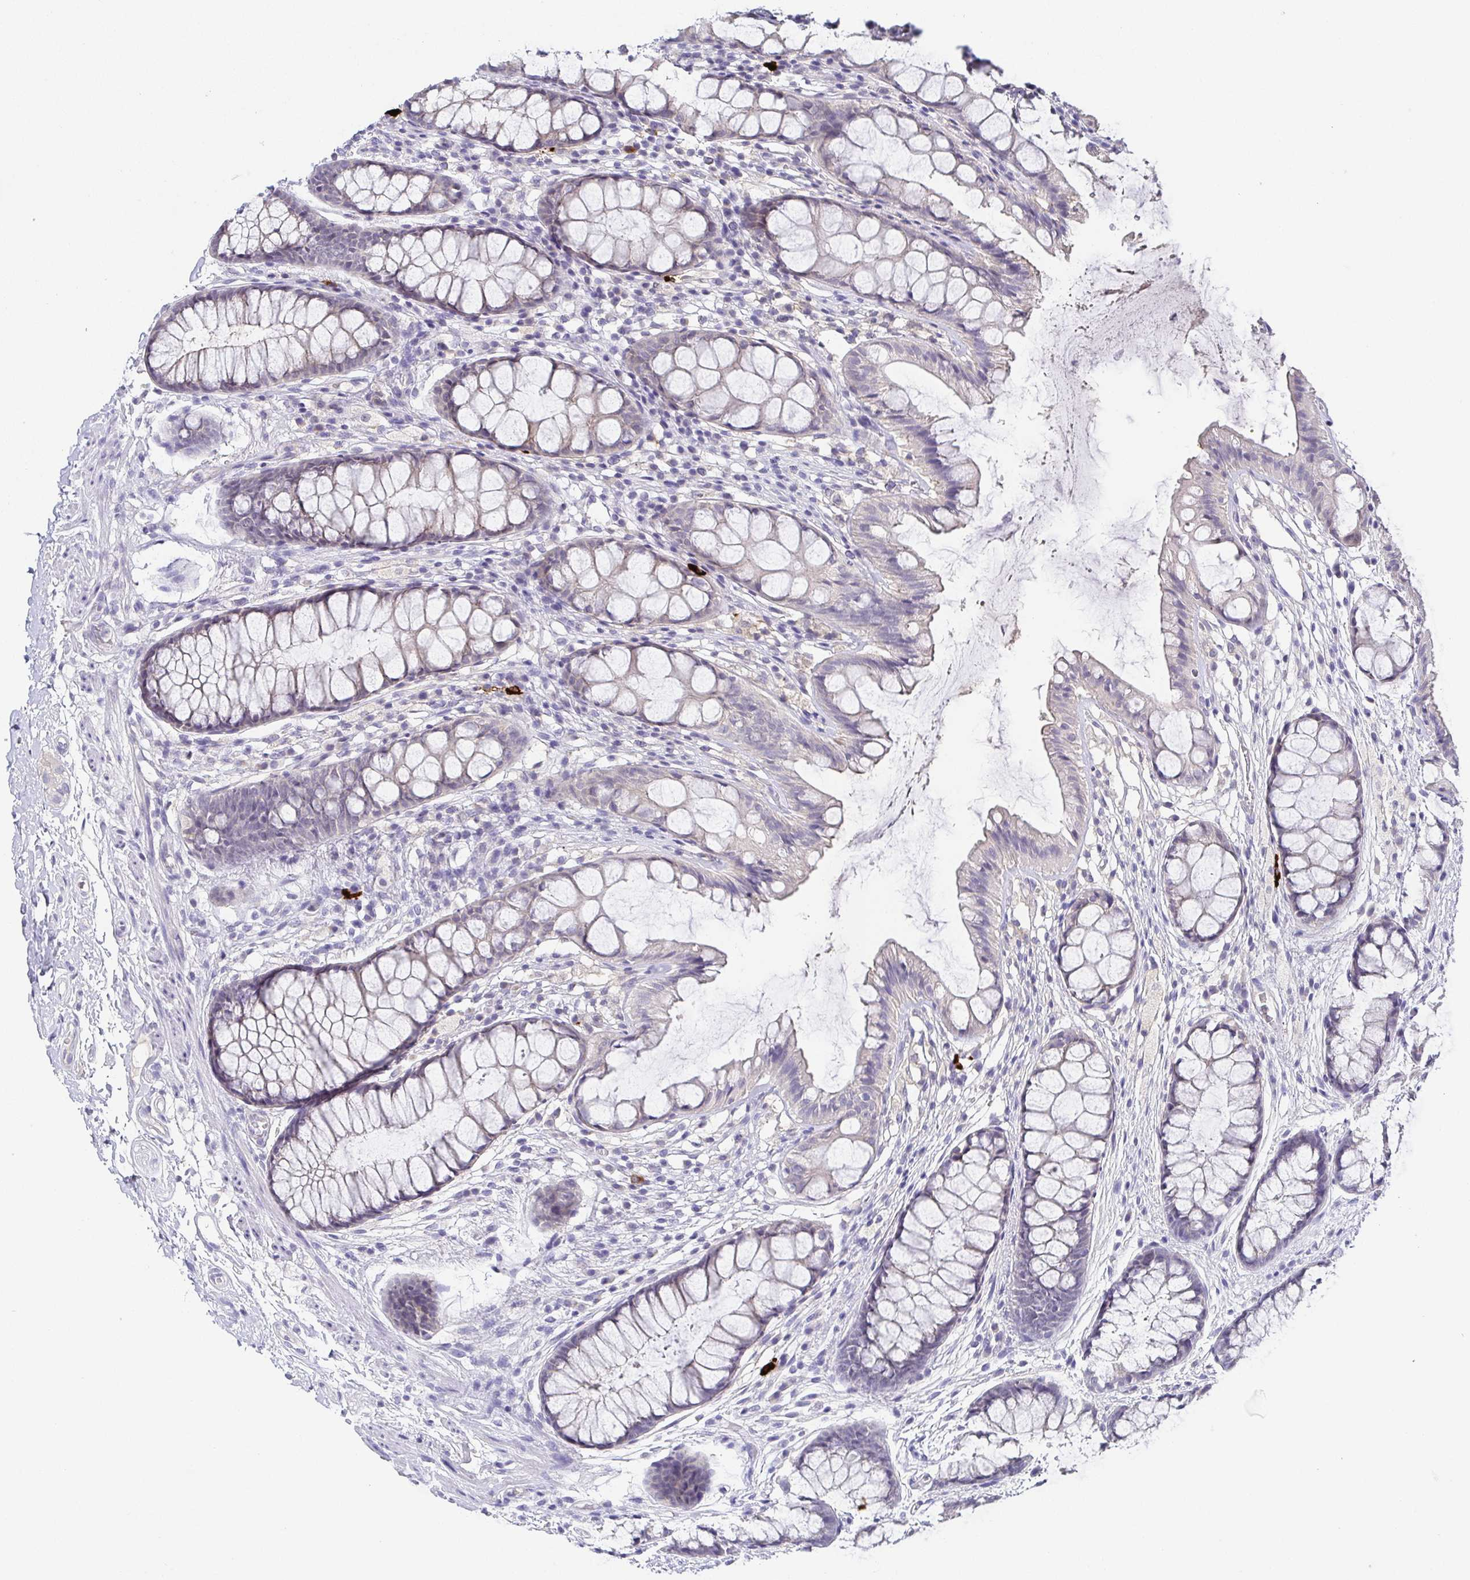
{"staining": {"intensity": "negative", "quantity": "none", "location": "none"}, "tissue": "rectum", "cell_type": "Glandular cells", "image_type": "normal", "snomed": [{"axis": "morphology", "description": "Normal tissue, NOS"}, {"axis": "topography", "description": "Rectum"}], "caption": "Protein analysis of unremarkable rectum demonstrates no significant positivity in glandular cells.", "gene": "RNASE7", "patient": {"sex": "female", "age": 62}}